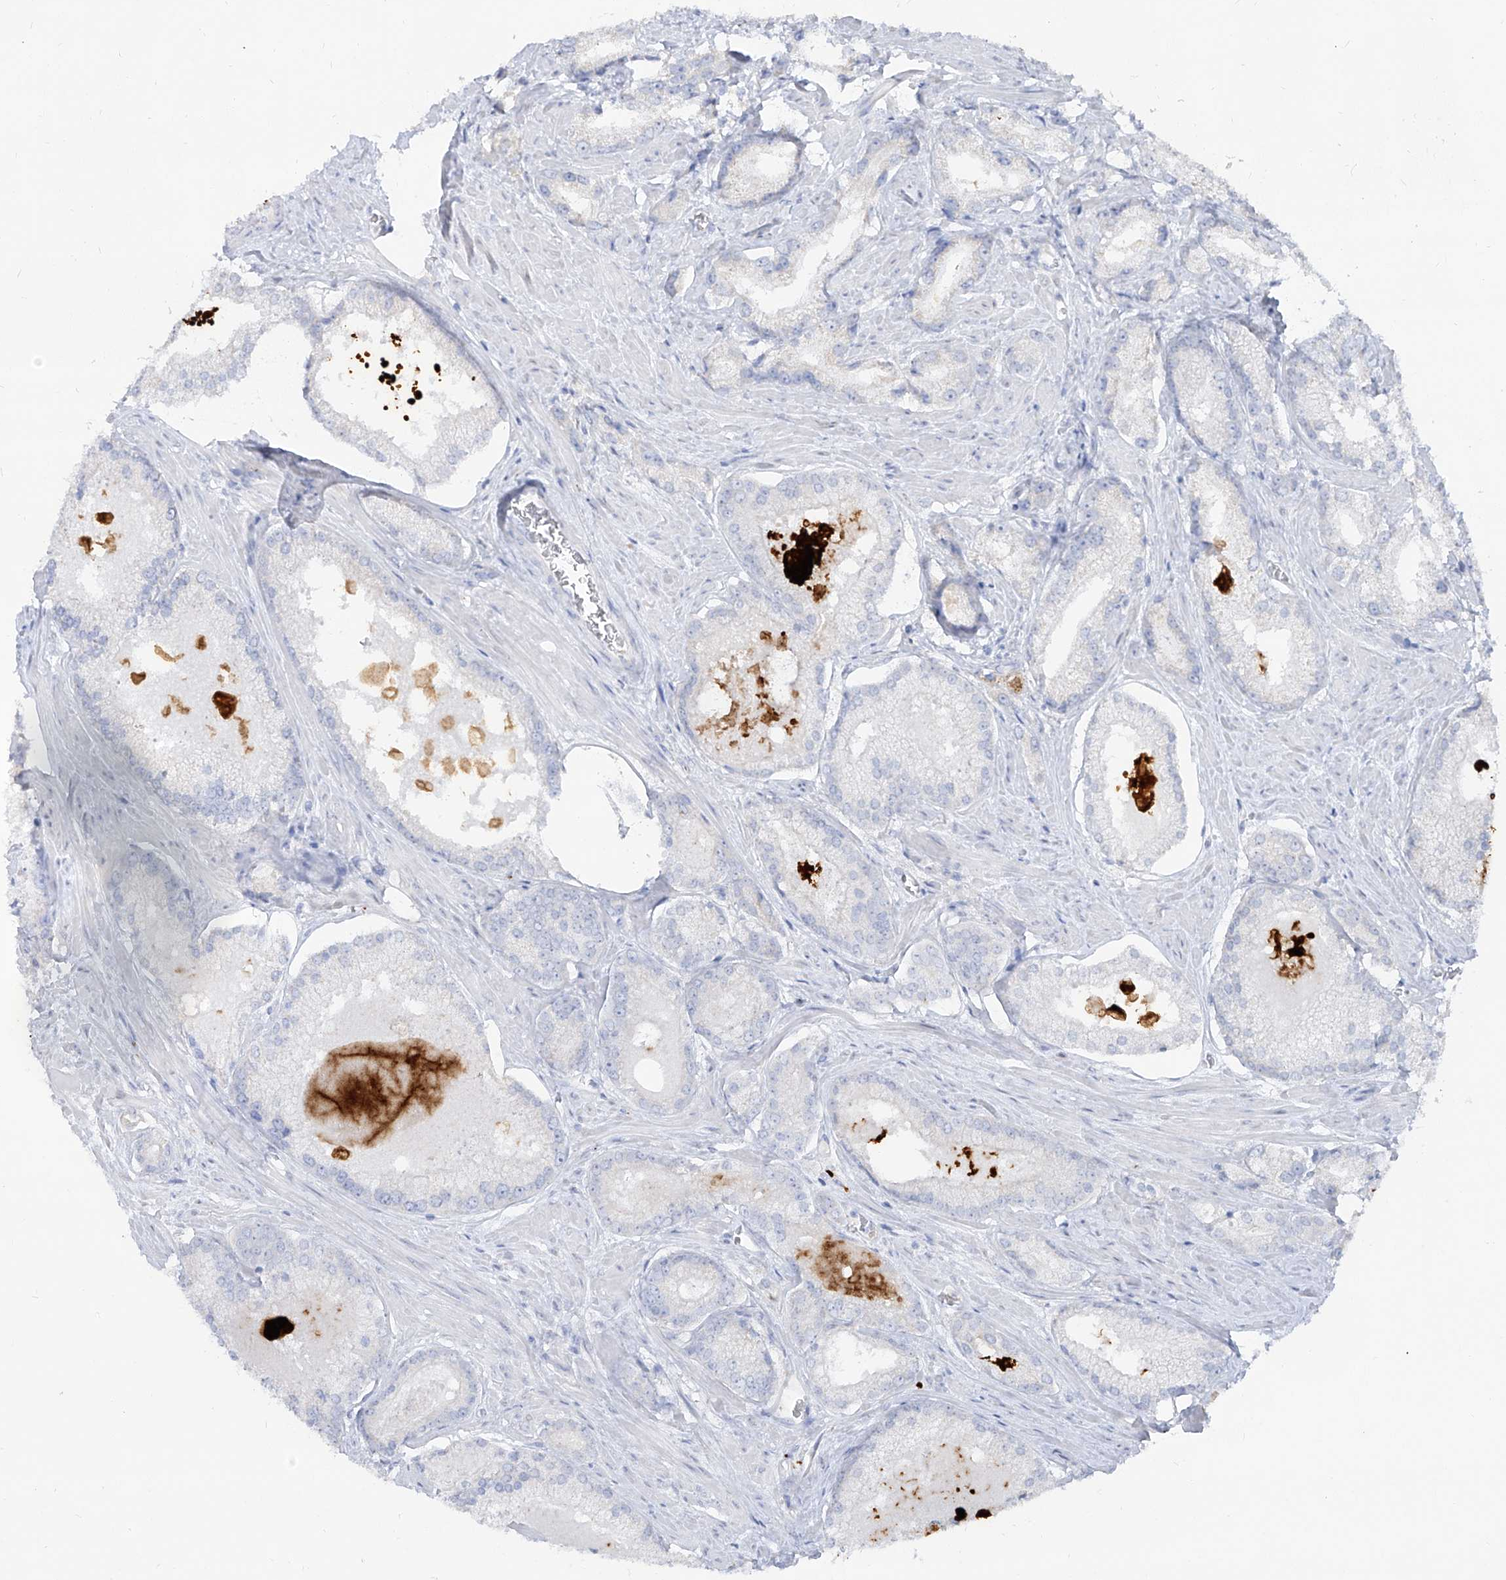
{"staining": {"intensity": "negative", "quantity": "none", "location": "none"}, "tissue": "prostate cancer", "cell_type": "Tumor cells", "image_type": "cancer", "snomed": [{"axis": "morphology", "description": "Adenocarcinoma, Low grade"}, {"axis": "topography", "description": "Prostate"}], "caption": "Micrograph shows no significant protein expression in tumor cells of prostate cancer (adenocarcinoma (low-grade)).", "gene": "RBFOX3", "patient": {"sex": "male", "age": 54}}